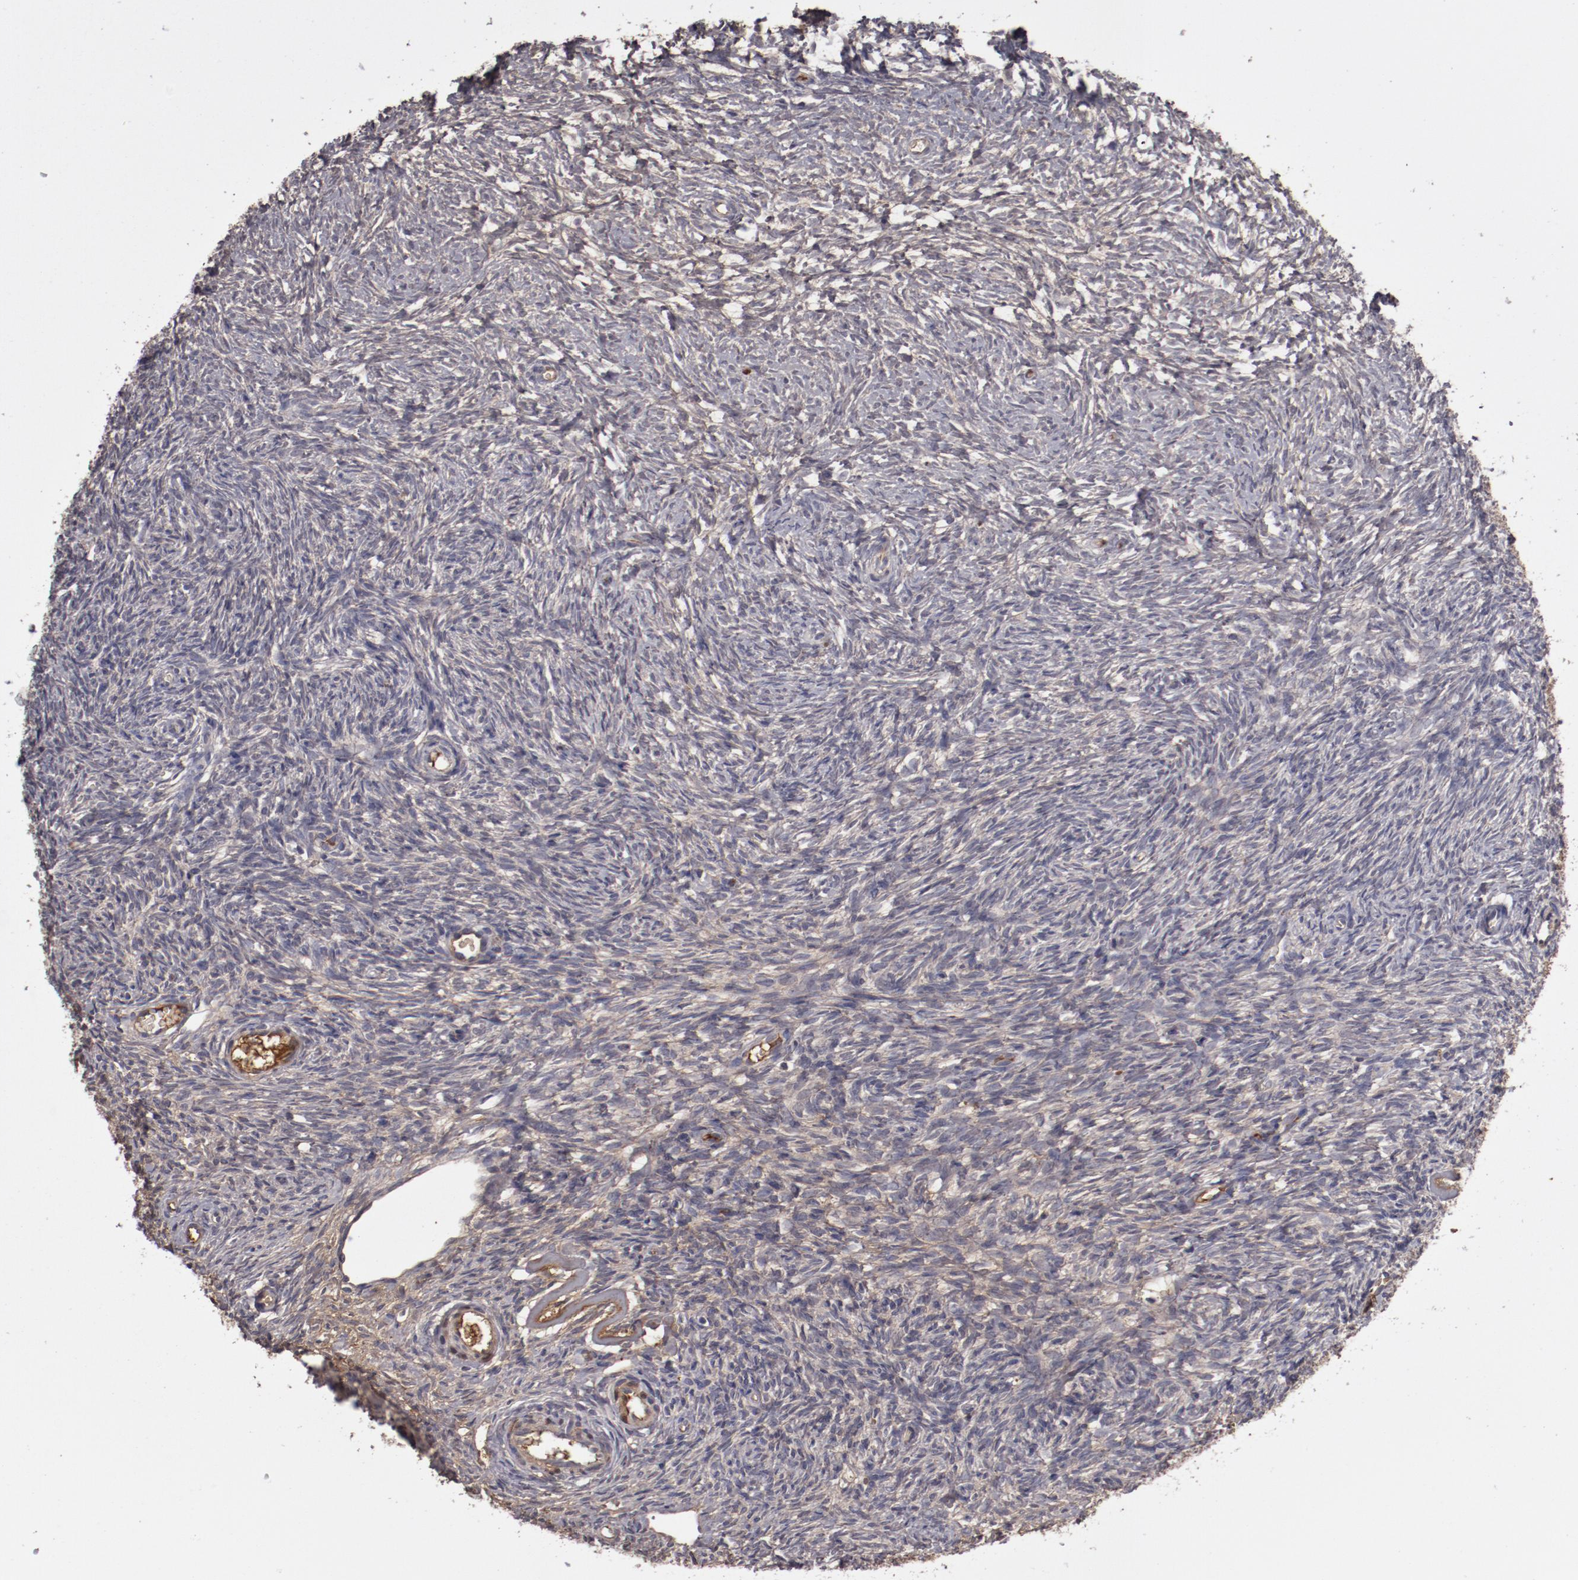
{"staining": {"intensity": "moderate", "quantity": "25%-75%", "location": "cytoplasmic/membranous"}, "tissue": "ovary", "cell_type": "Follicle cells", "image_type": "normal", "snomed": [{"axis": "morphology", "description": "Normal tissue, NOS"}, {"axis": "topography", "description": "Ovary"}], "caption": "Immunohistochemical staining of benign ovary shows moderate cytoplasmic/membranous protein staining in approximately 25%-75% of follicle cells.", "gene": "CP", "patient": {"sex": "female", "age": 35}}